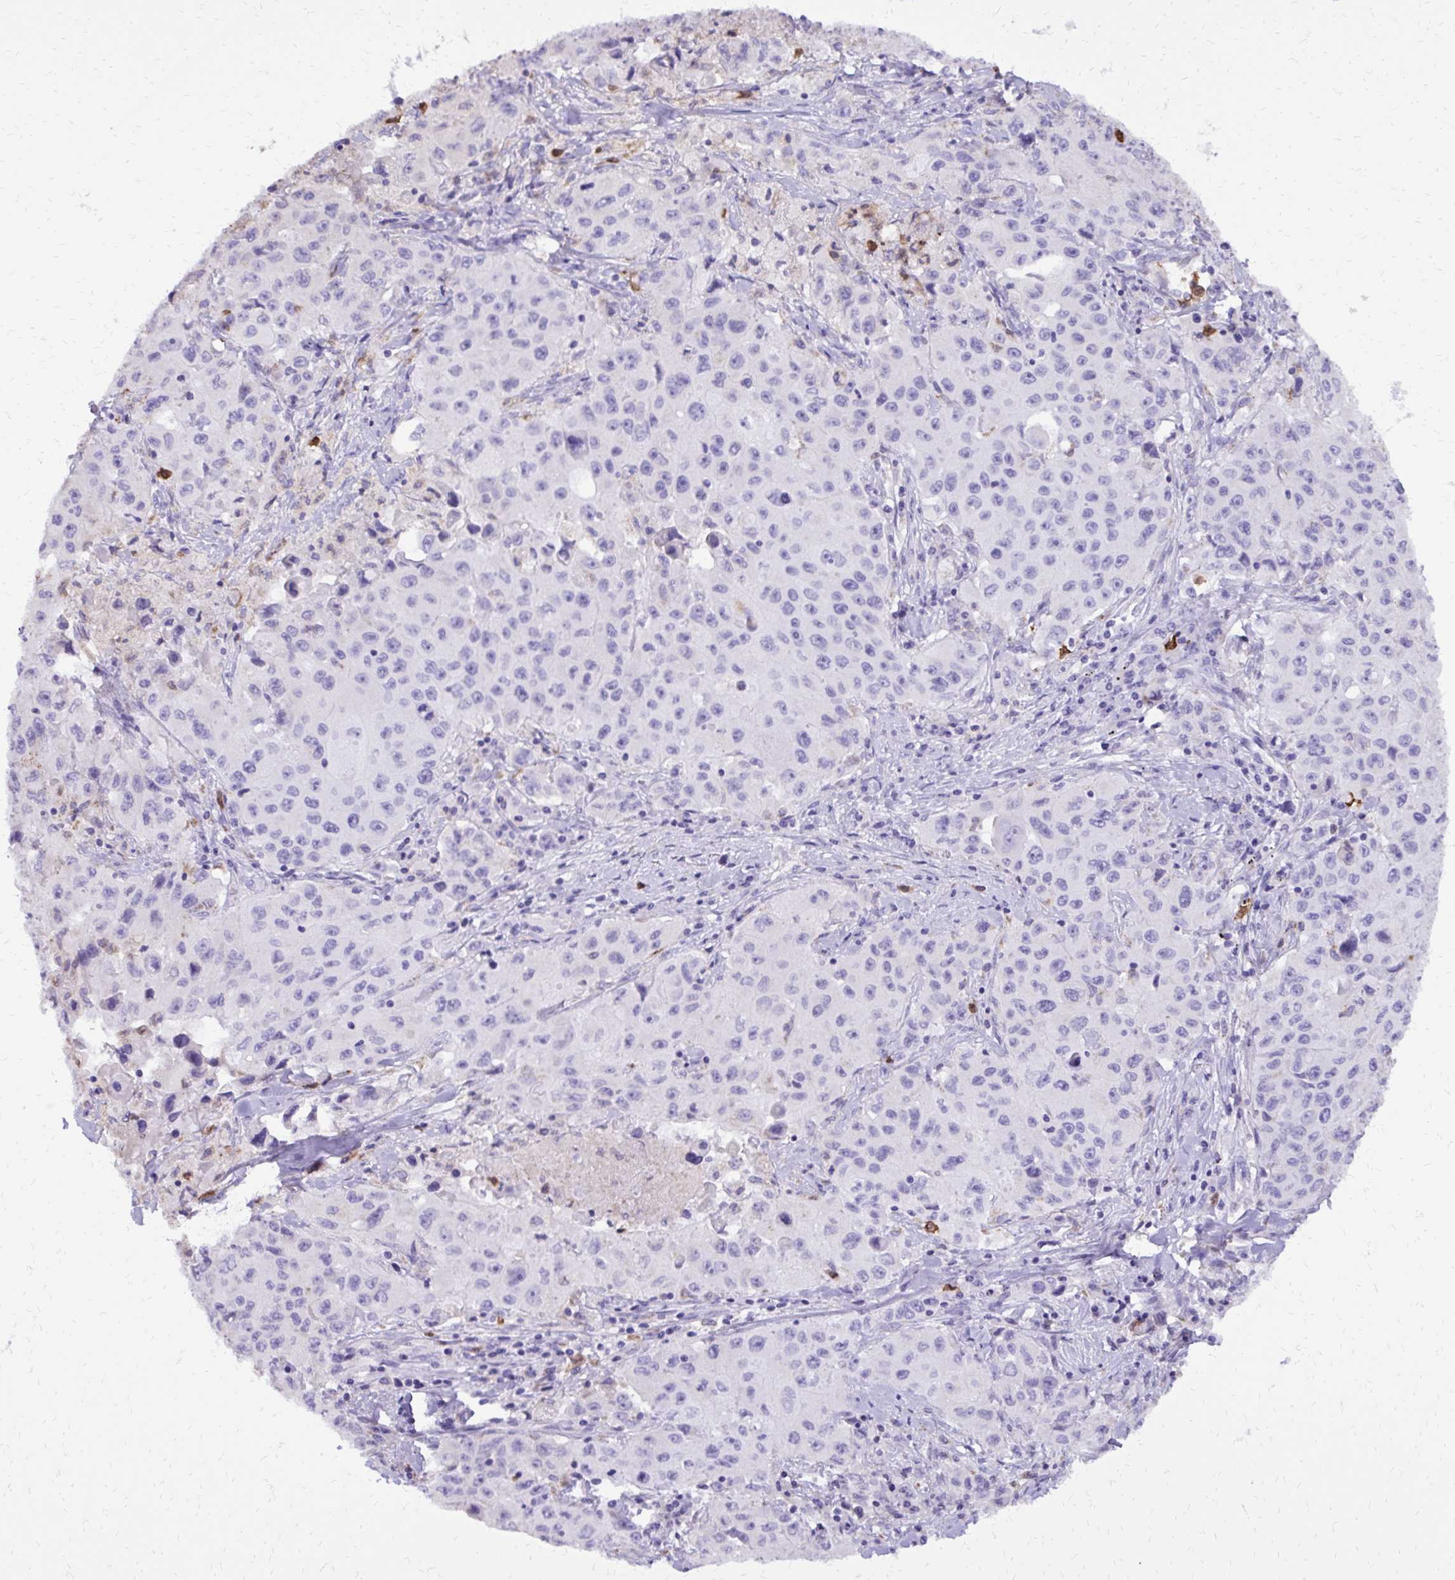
{"staining": {"intensity": "negative", "quantity": "none", "location": "none"}, "tissue": "lung cancer", "cell_type": "Tumor cells", "image_type": "cancer", "snomed": [{"axis": "morphology", "description": "Squamous cell carcinoma, NOS"}, {"axis": "topography", "description": "Lung"}], "caption": "This is an immunohistochemistry (IHC) micrograph of lung cancer. There is no positivity in tumor cells.", "gene": "CAT", "patient": {"sex": "male", "age": 63}}